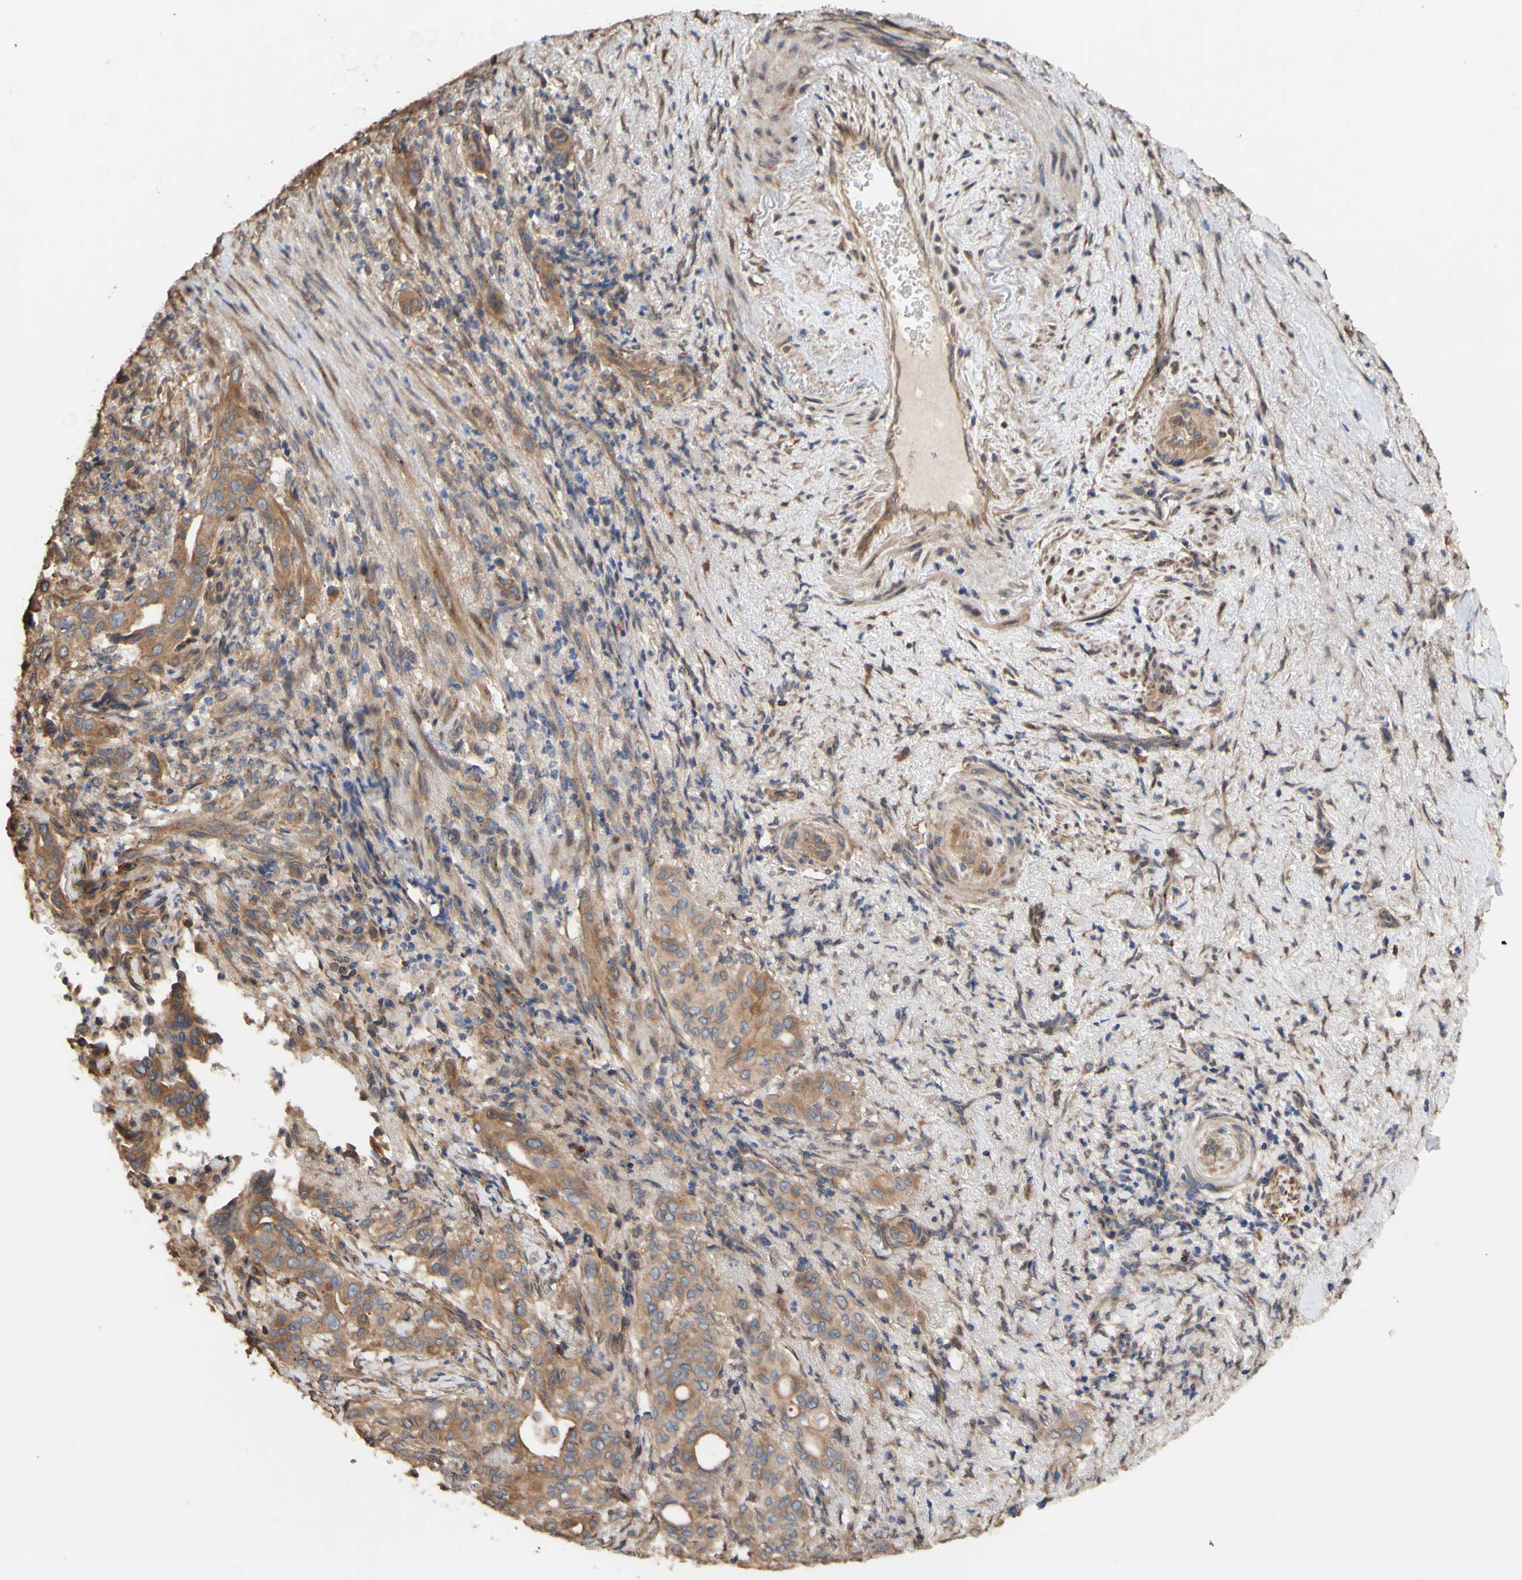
{"staining": {"intensity": "moderate", "quantity": ">75%", "location": "cytoplasmic/membranous"}, "tissue": "liver cancer", "cell_type": "Tumor cells", "image_type": "cancer", "snomed": [{"axis": "morphology", "description": "Cholangiocarcinoma"}, {"axis": "topography", "description": "Liver"}], "caption": "Immunohistochemical staining of liver cancer exhibits medium levels of moderate cytoplasmic/membranous expression in approximately >75% of tumor cells. Using DAB (brown) and hematoxylin (blue) stains, captured at high magnification using brightfield microscopy.", "gene": "NECTIN3", "patient": {"sex": "female", "age": 67}}